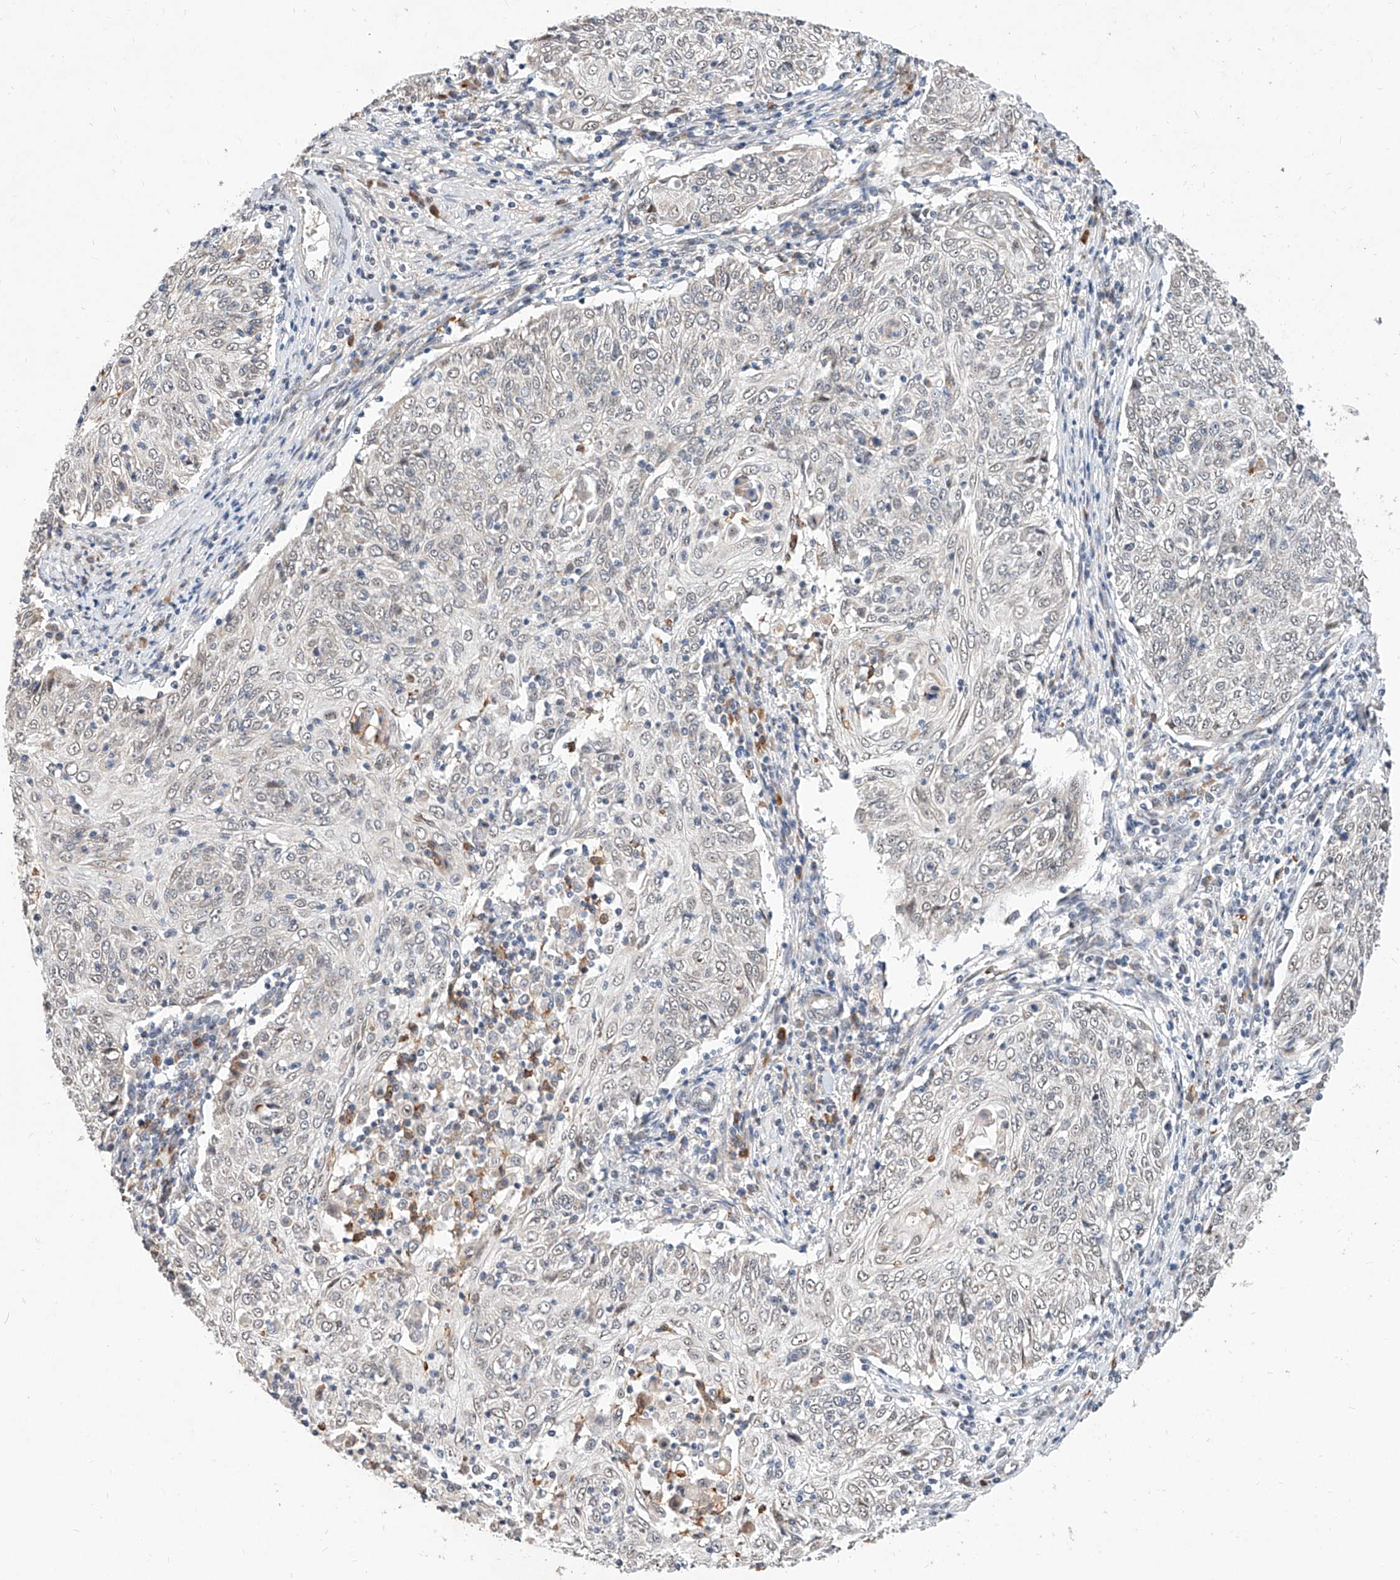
{"staining": {"intensity": "negative", "quantity": "none", "location": "none"}, "tissue": "cervical cancer", "cell_type": "Tumor cells", "image_type": "cancer", "snomed": [{"axis": "morphology", "description": "Squamous cell carcinoma, NOS"}, {"axis": "topography", "description": "Cervix"}], "caption": "Tumor cells show no significant protein expression in cervical cancer (squamous cell carcinoma). (DAB (3,3'-diaminobenzidine) immunohistochemistry with hematoxylin counter stain).", "gene": "MFSD4B", "patient": {"sex": "female", "age": 48}}